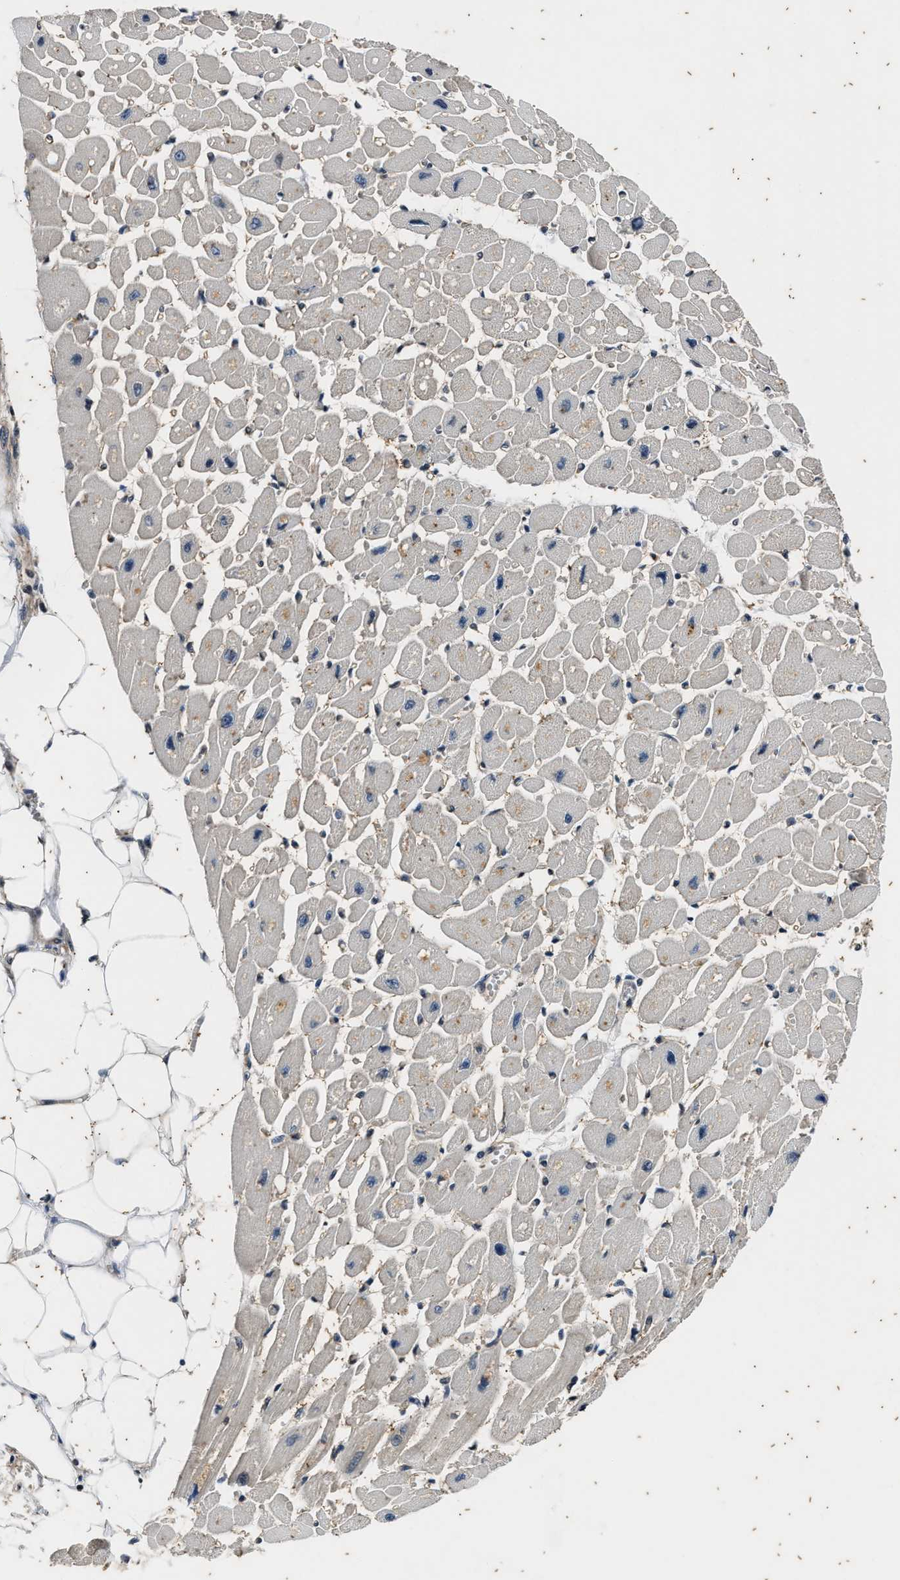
{"staining": {"intensity": "weak", "quantity": "<25%", "location": "cytoplasmic/membranous"}, "tissue": "heart muscle", "cell_type": "Cardiomyocytes", "image_type": "normal", "snomed": [{"axis": "morphology", "description": "Normal tissue, NOS"}, {"axis": "topography", "description": "Heart"}], "caption": "An immunohistochemistry micrograph of normal heart muscle is shown. There is no staining in cardiomyocytes of heart muscle.", "gene": "PTPN7", "patient": {"sex": "female", "age": 54}}